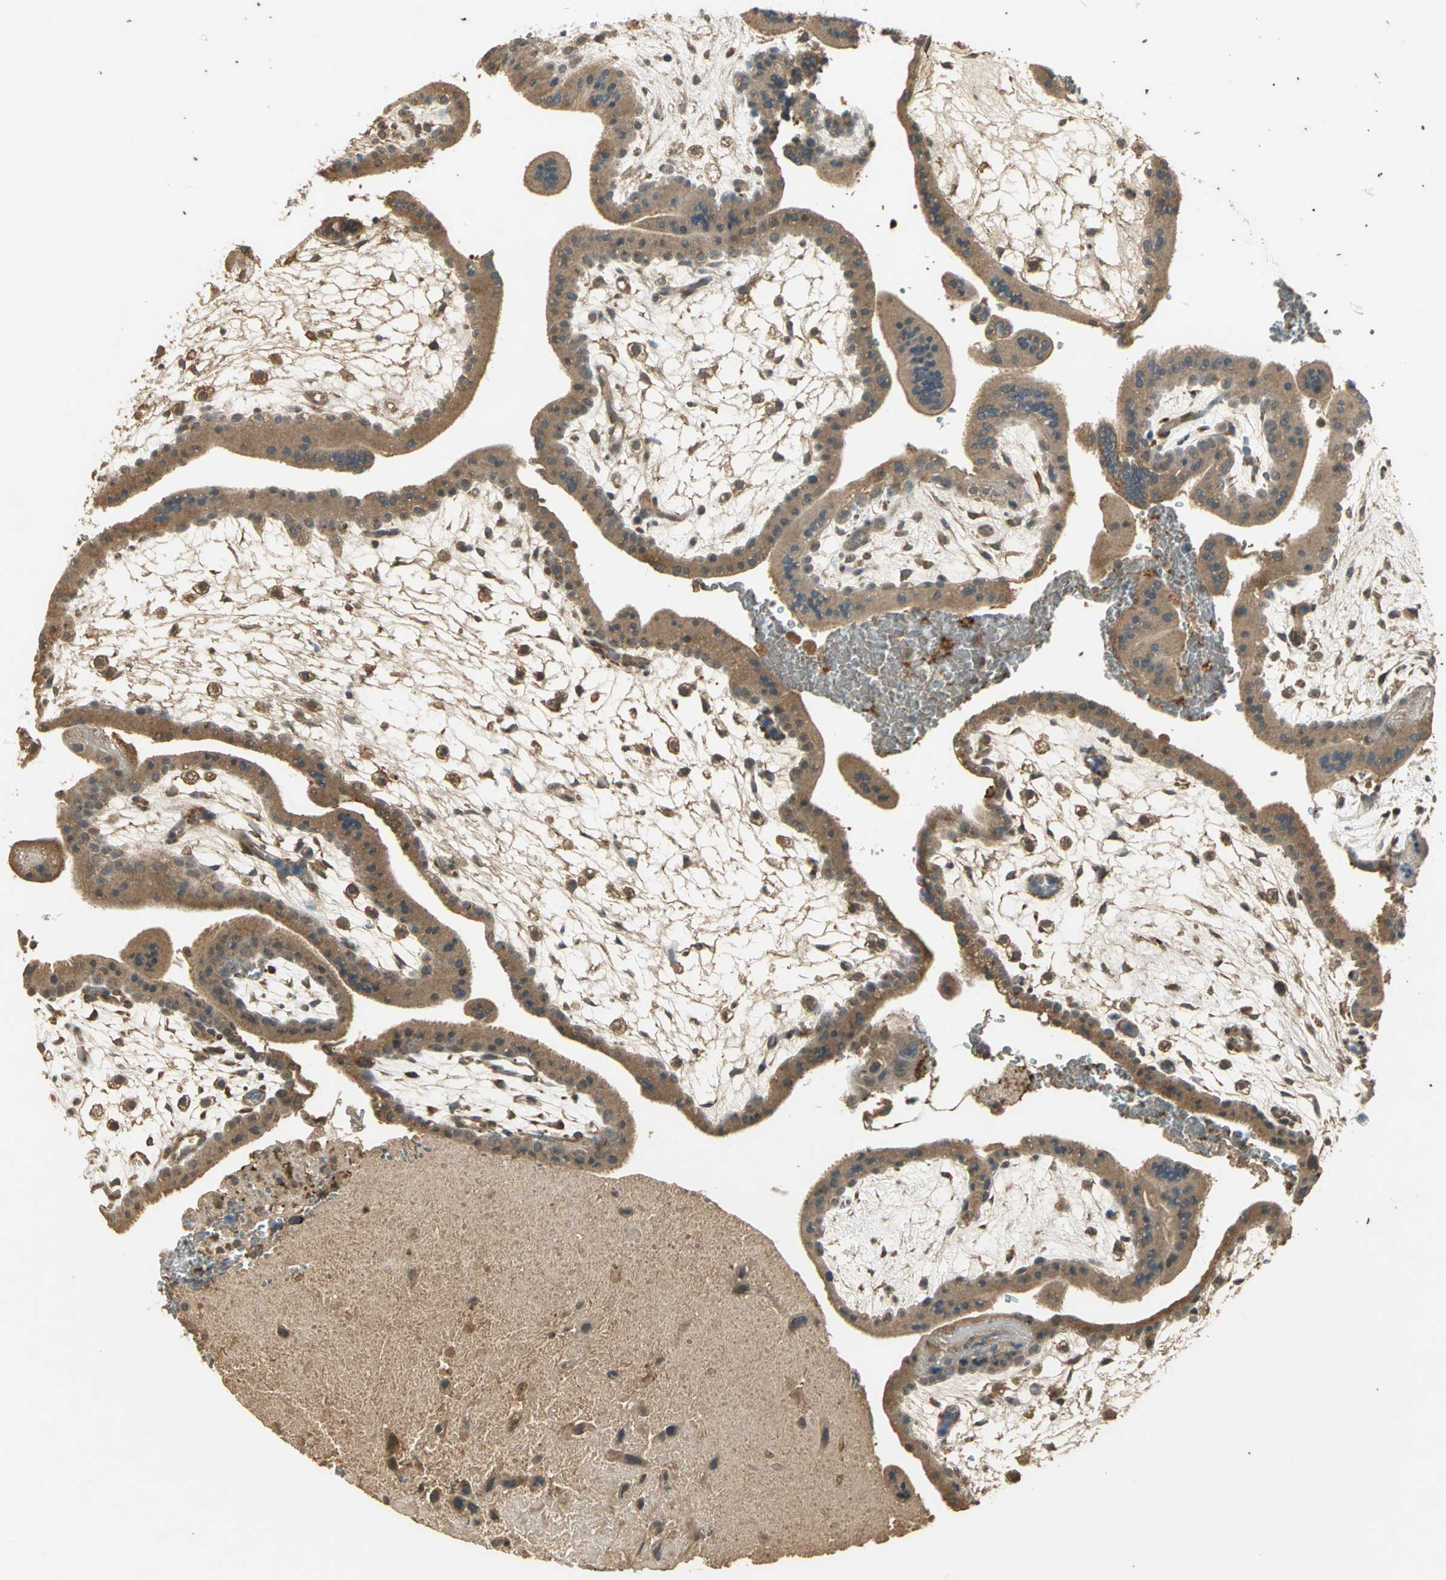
{"staining": {"intensity": "moderate", "quantity": ">75%", "location": "cytoplasmic/membranous"}, "tissue": "placenta", "cell_type": "Decidual cells", "image_type": "normal", "snomed": [{"axis": "morphology", "description": "Normal tissue, NOS"}, {"axis": "topography", "description": "Placenta"}], "caption": "Approximately >75% of decidual cells in benign placenta reveal moderate cytoplasmic/membranous protein positivity as visualized by brown immunohistochemical staining.", "gene": "KEAP1", "patient": {"sex": "female", "age": 35}}